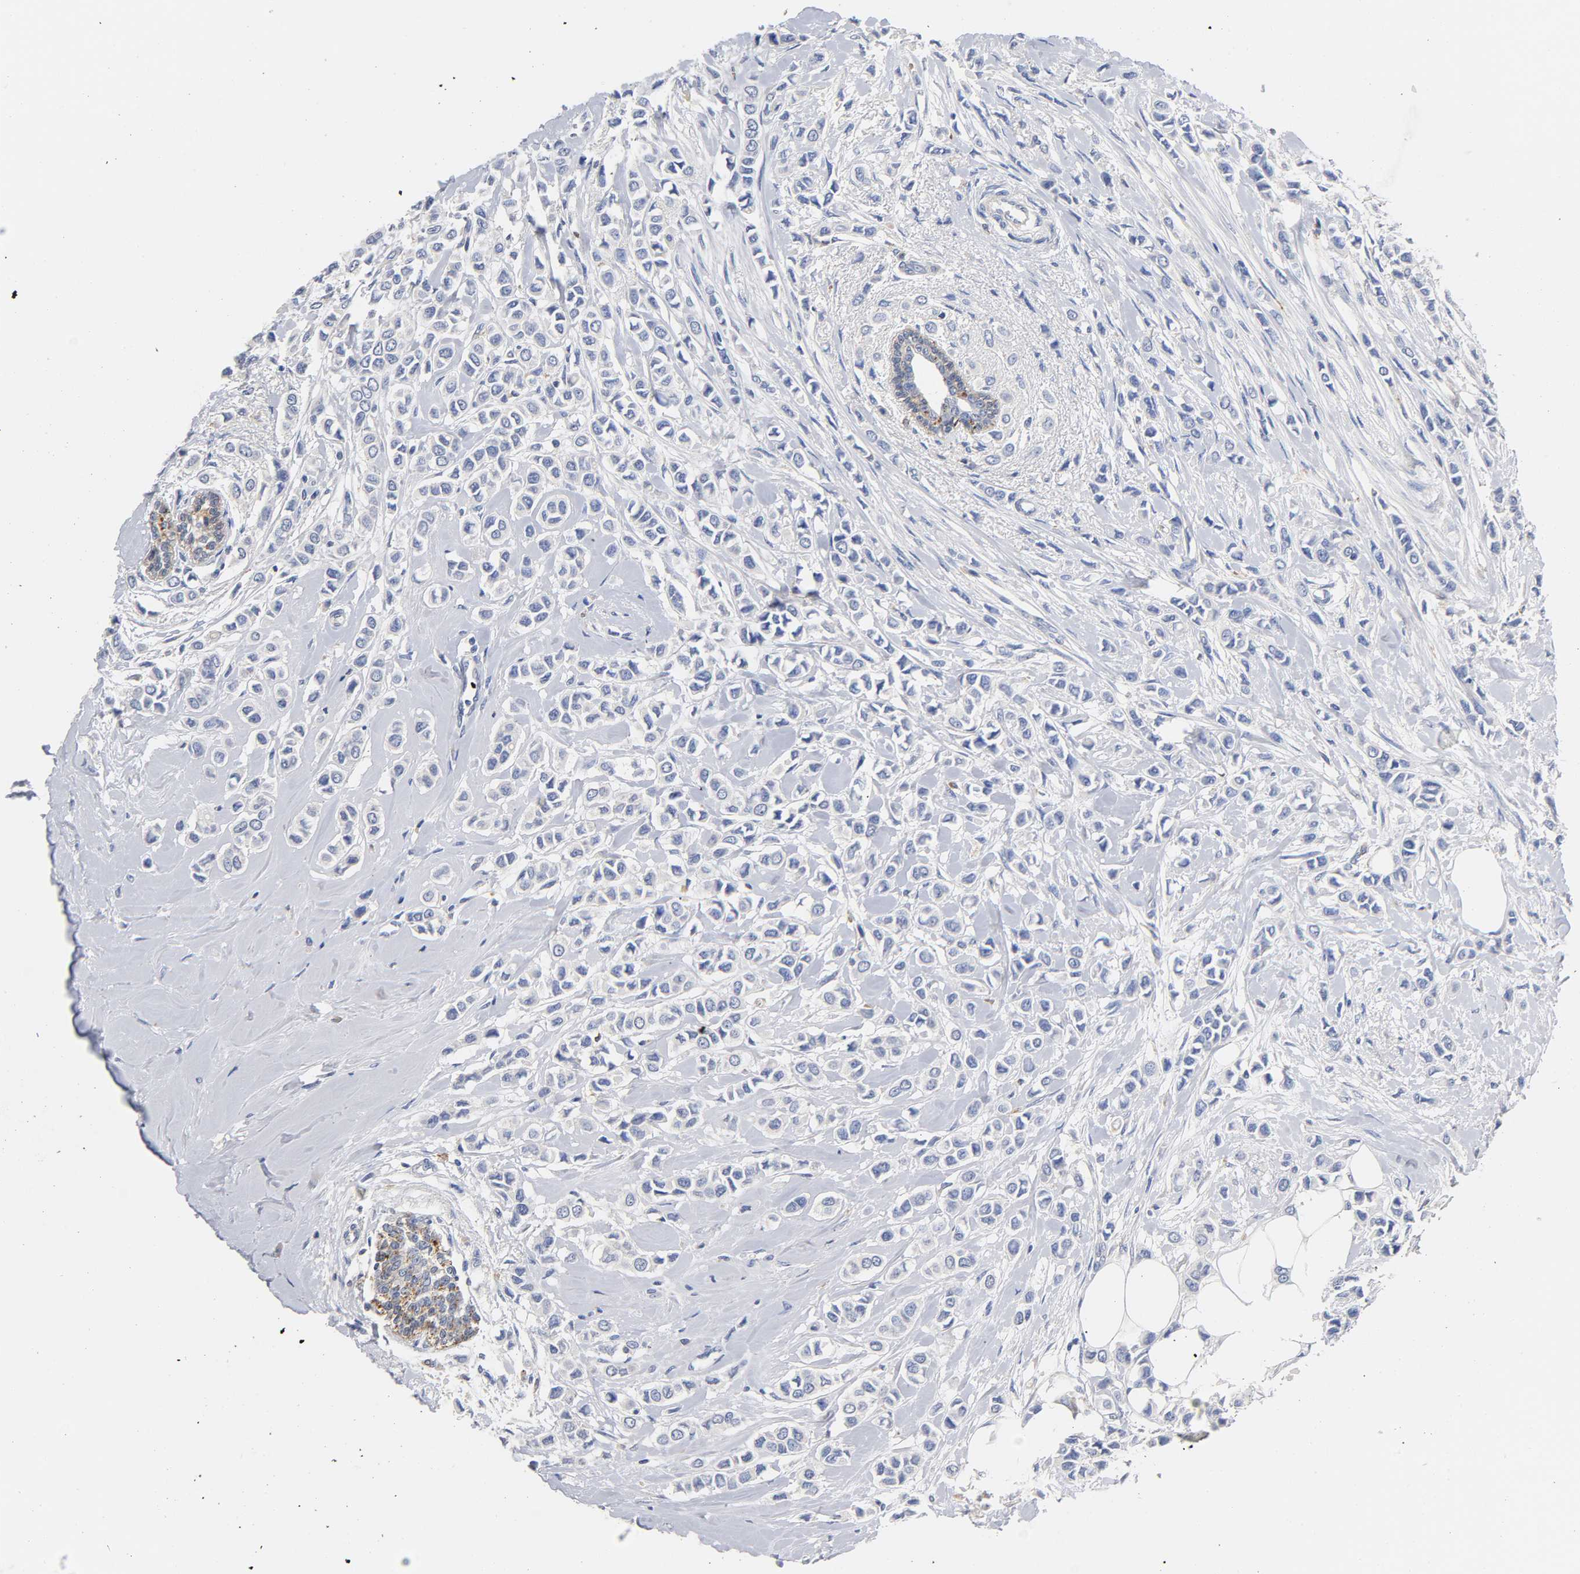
{"staining": {"intensity": "negative", "quantity": "none", "location": "none"}, "tissue": "breast cancer", "cell_type": "Tumor cells", "image_type": "cancer", "snomed": [{"axis": "morphology", "description": "Lobular carcinoma"}, {"axis": "topography", "description": "Breast"}], "caption": "An image of human lobular carcinoma (breast) is negative for staining in tumor cells.", "gene": "SEMA5A", "patient": {"sex": "female", "age": 51}}